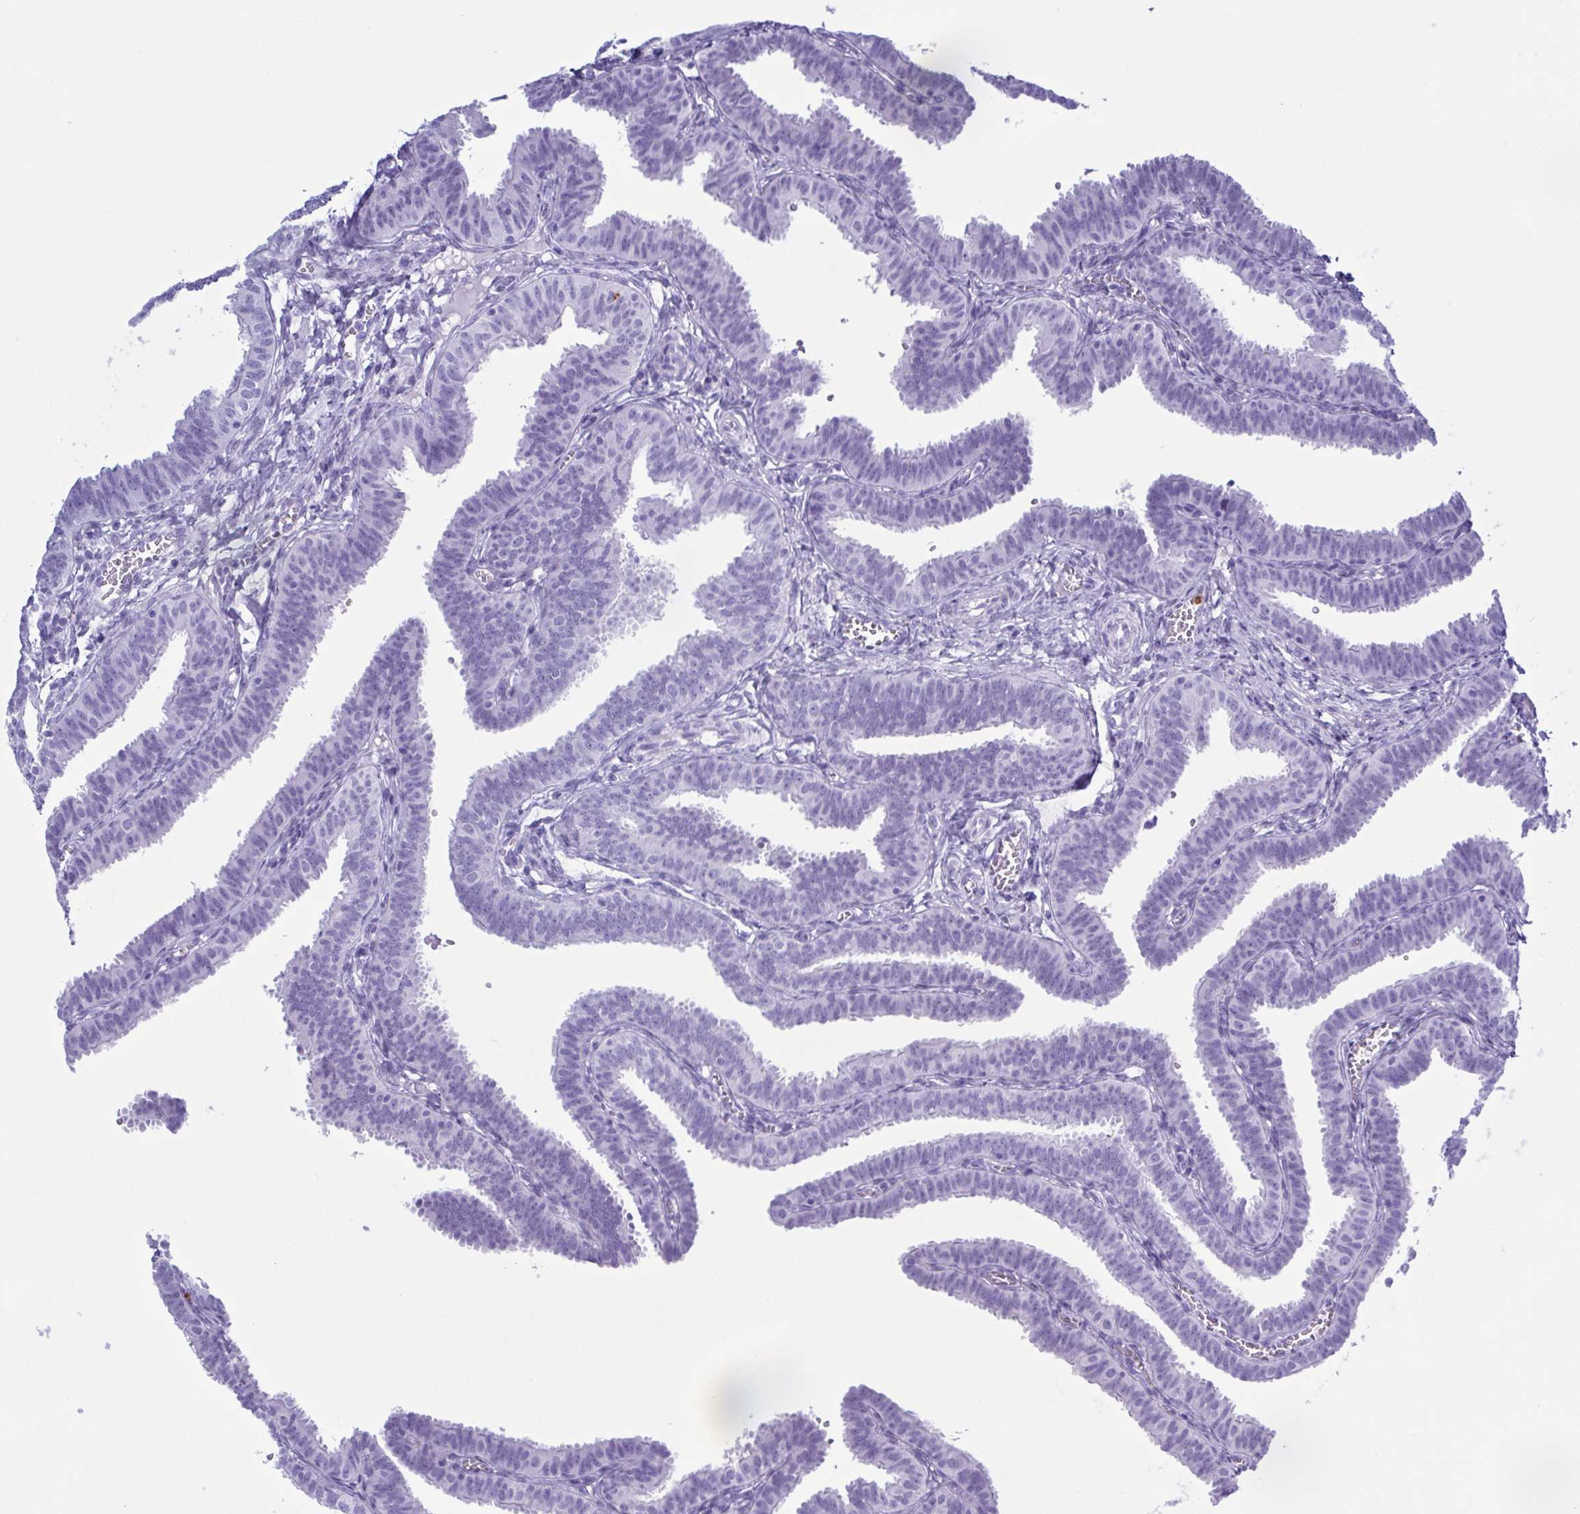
{"staining": {"intensity": "negative", "quantity": "none", "location": "none"}, "tissue": "fallopian tube", "cell_type": "Glandular cells", "image_type": "normal", "snomed": [{"axis": "morphology", "description": "Normal tissue, NOS"}, {"axis": "topography", "description": "Fallopian tube"}], "caption": "This is an immunohistochemistry (IHC) histopathology image of unremarkable fallopian tube. There is no positivity in glandular cells.", "gene": "LTF", "patient": {"sex": "female", "age": 25}}